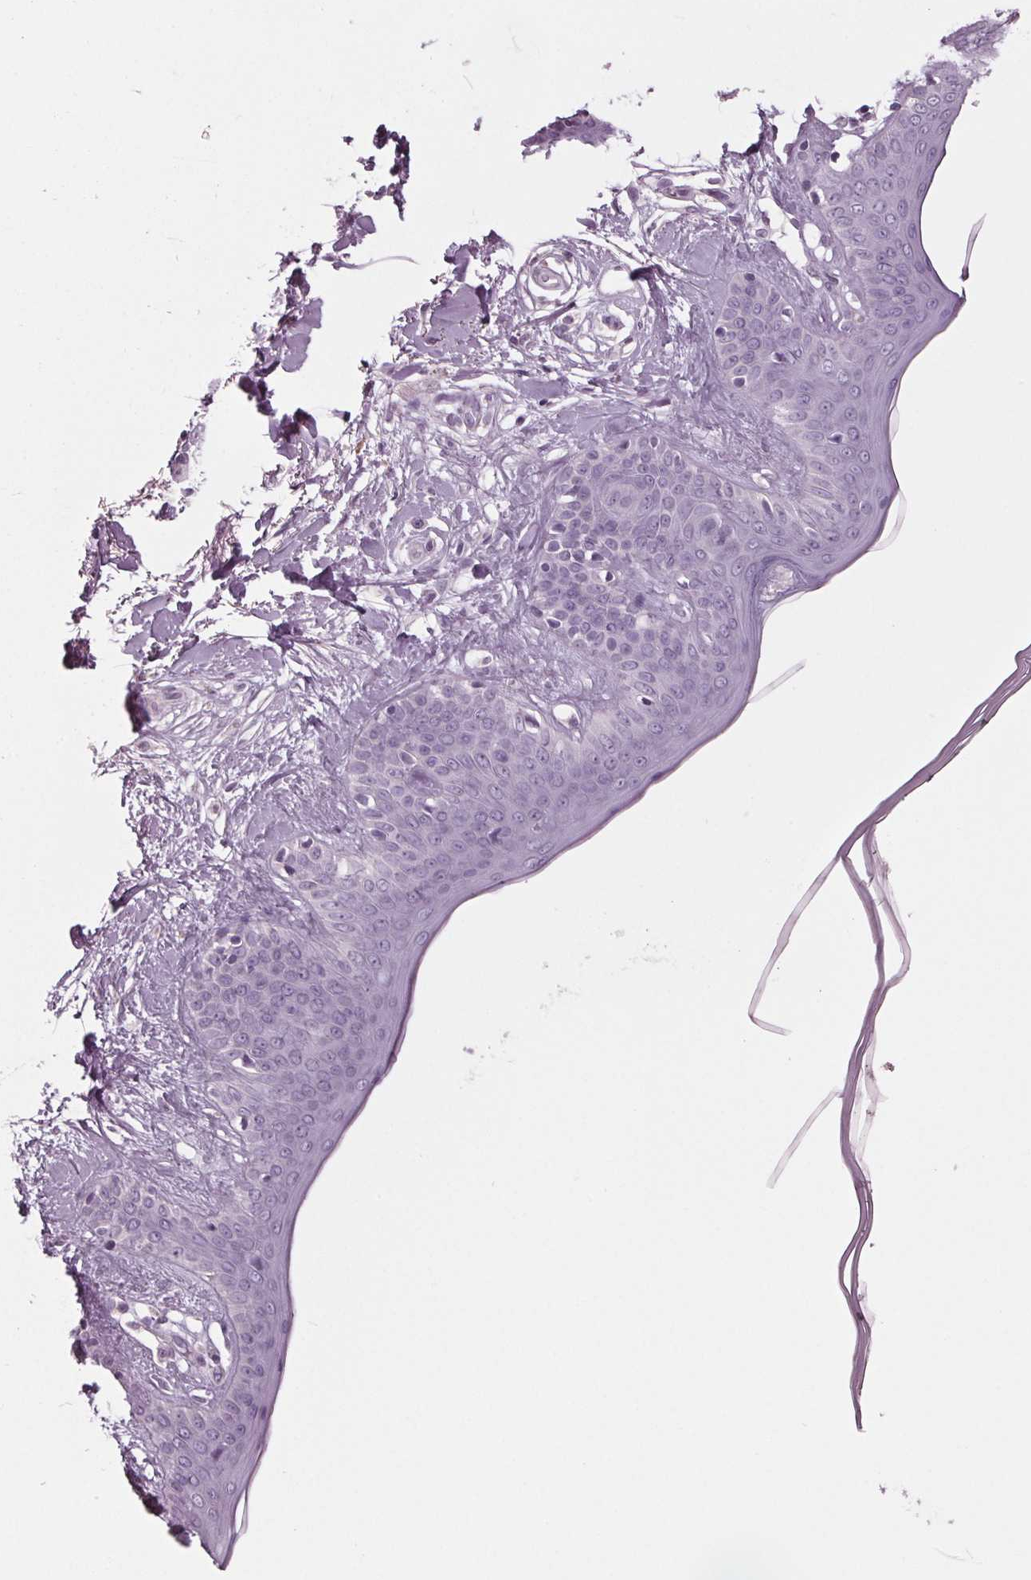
{"staining": {"intensity": "negative", "quantity": "none", "location": "none"}, "tissue": "skin", "cell_type": "Fibroblasts", "image_type": "normal", "snomed": [{"axis": "morphology", "description": "Normal tissue, NOS"}, {"axis": "topography", "description": "Skin"}], "caption": "Image shows no protein expression in fibroblasts of unremarkable skin.", "gene": "TNNC2", "patient": {"sex": "female", "age": 34}}